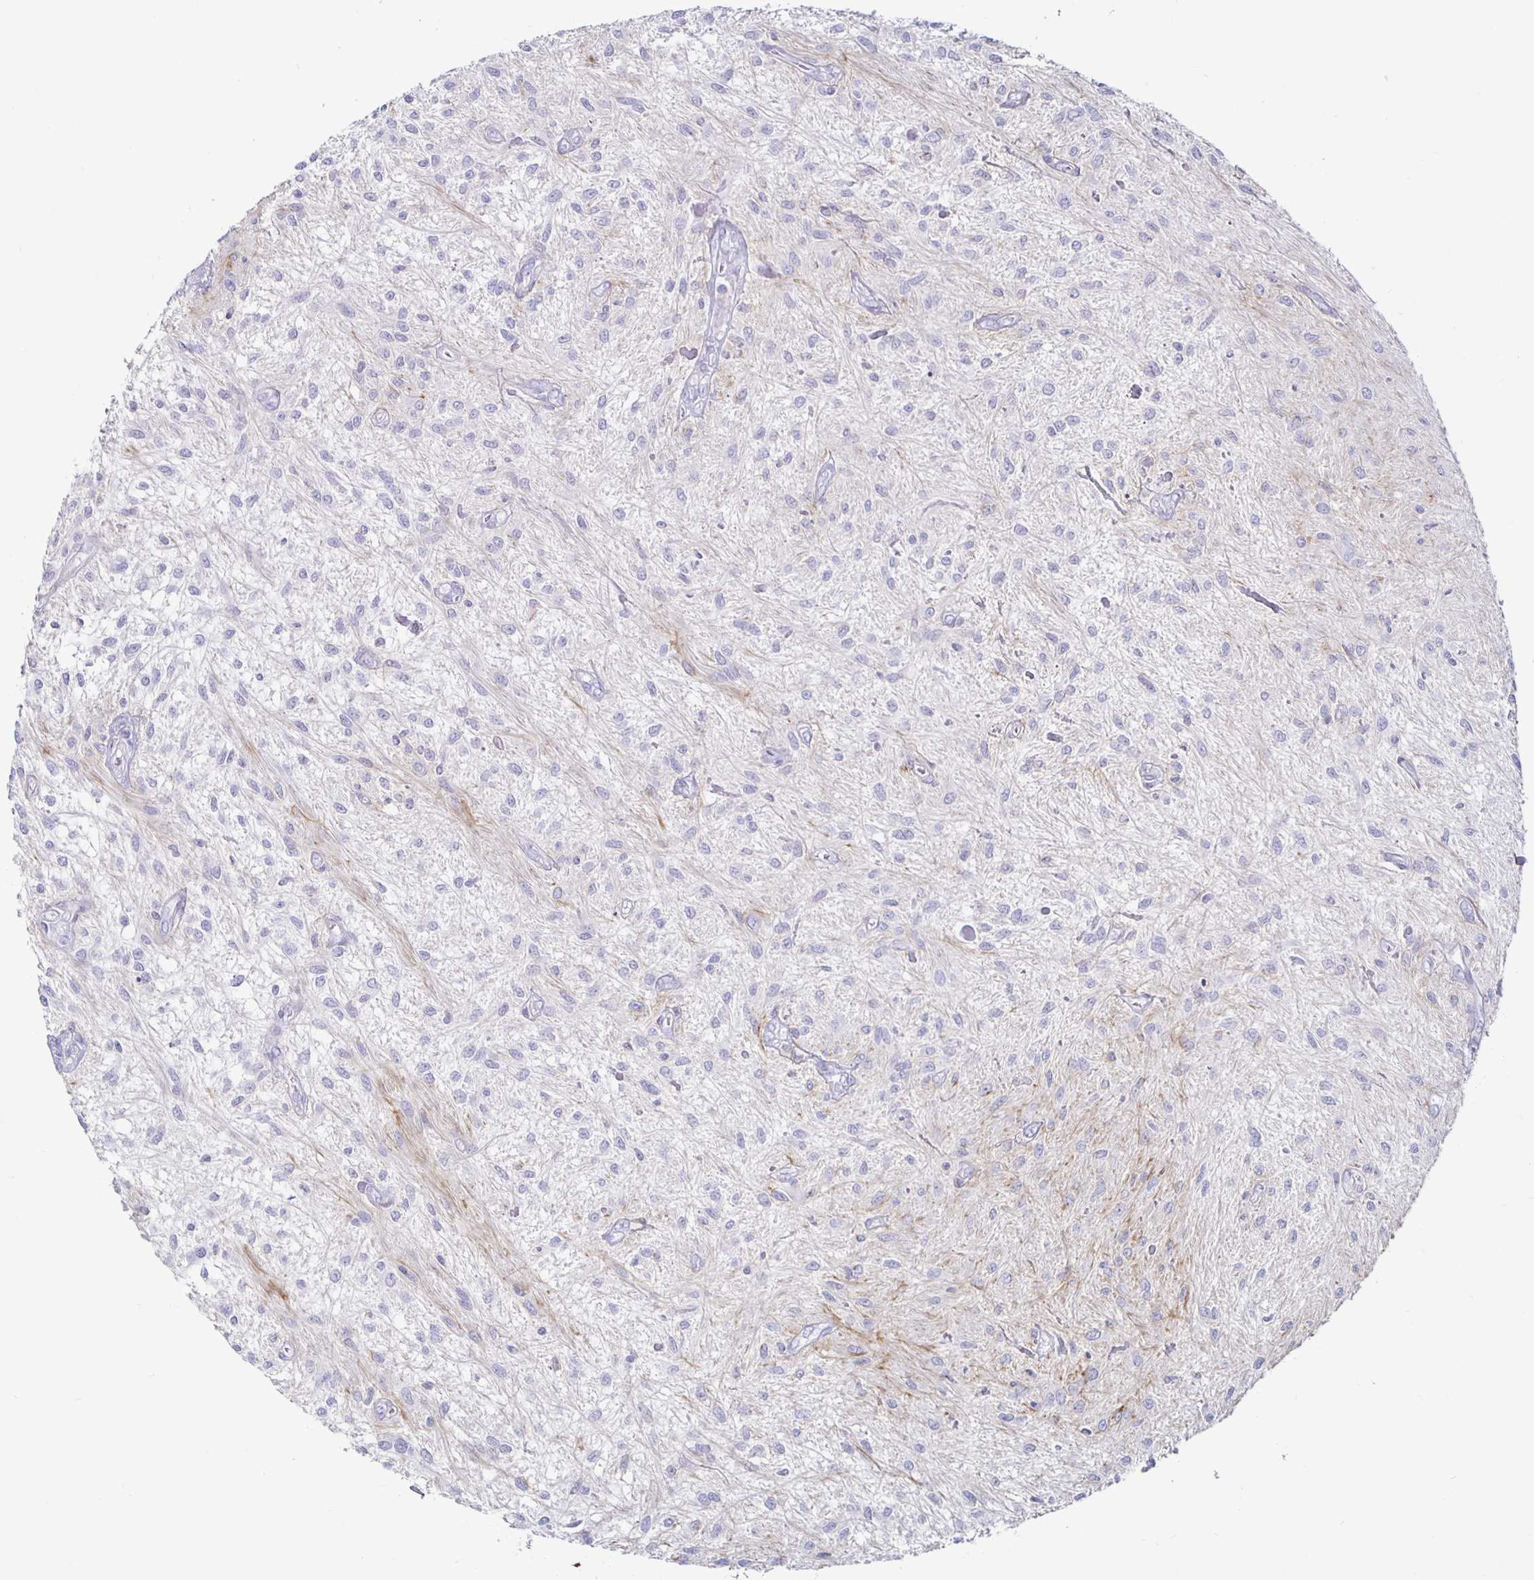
{"staining": {"intensity": "negative", "quantity": "none", "location": "none"}, "tissue": "glioma", "cell_type": "Tumor cells", "image_type": "cancer", "snomed": [{"axis": "morphology", "description": "Glioma, malignant, Low grade"}, {"axis": "topography", "description": "Cerebellum"}], "caption": "Glioma was stained to show a protein in brown. There is no significant positivity in tumor cells. (Brightfield microscopy of DAB (3,3'-diaminobenzidine) immunohistochemistry (IHC) at high magnification).", "gene": "SIRPA", "patient": {"sex": "female", "age": 14}}